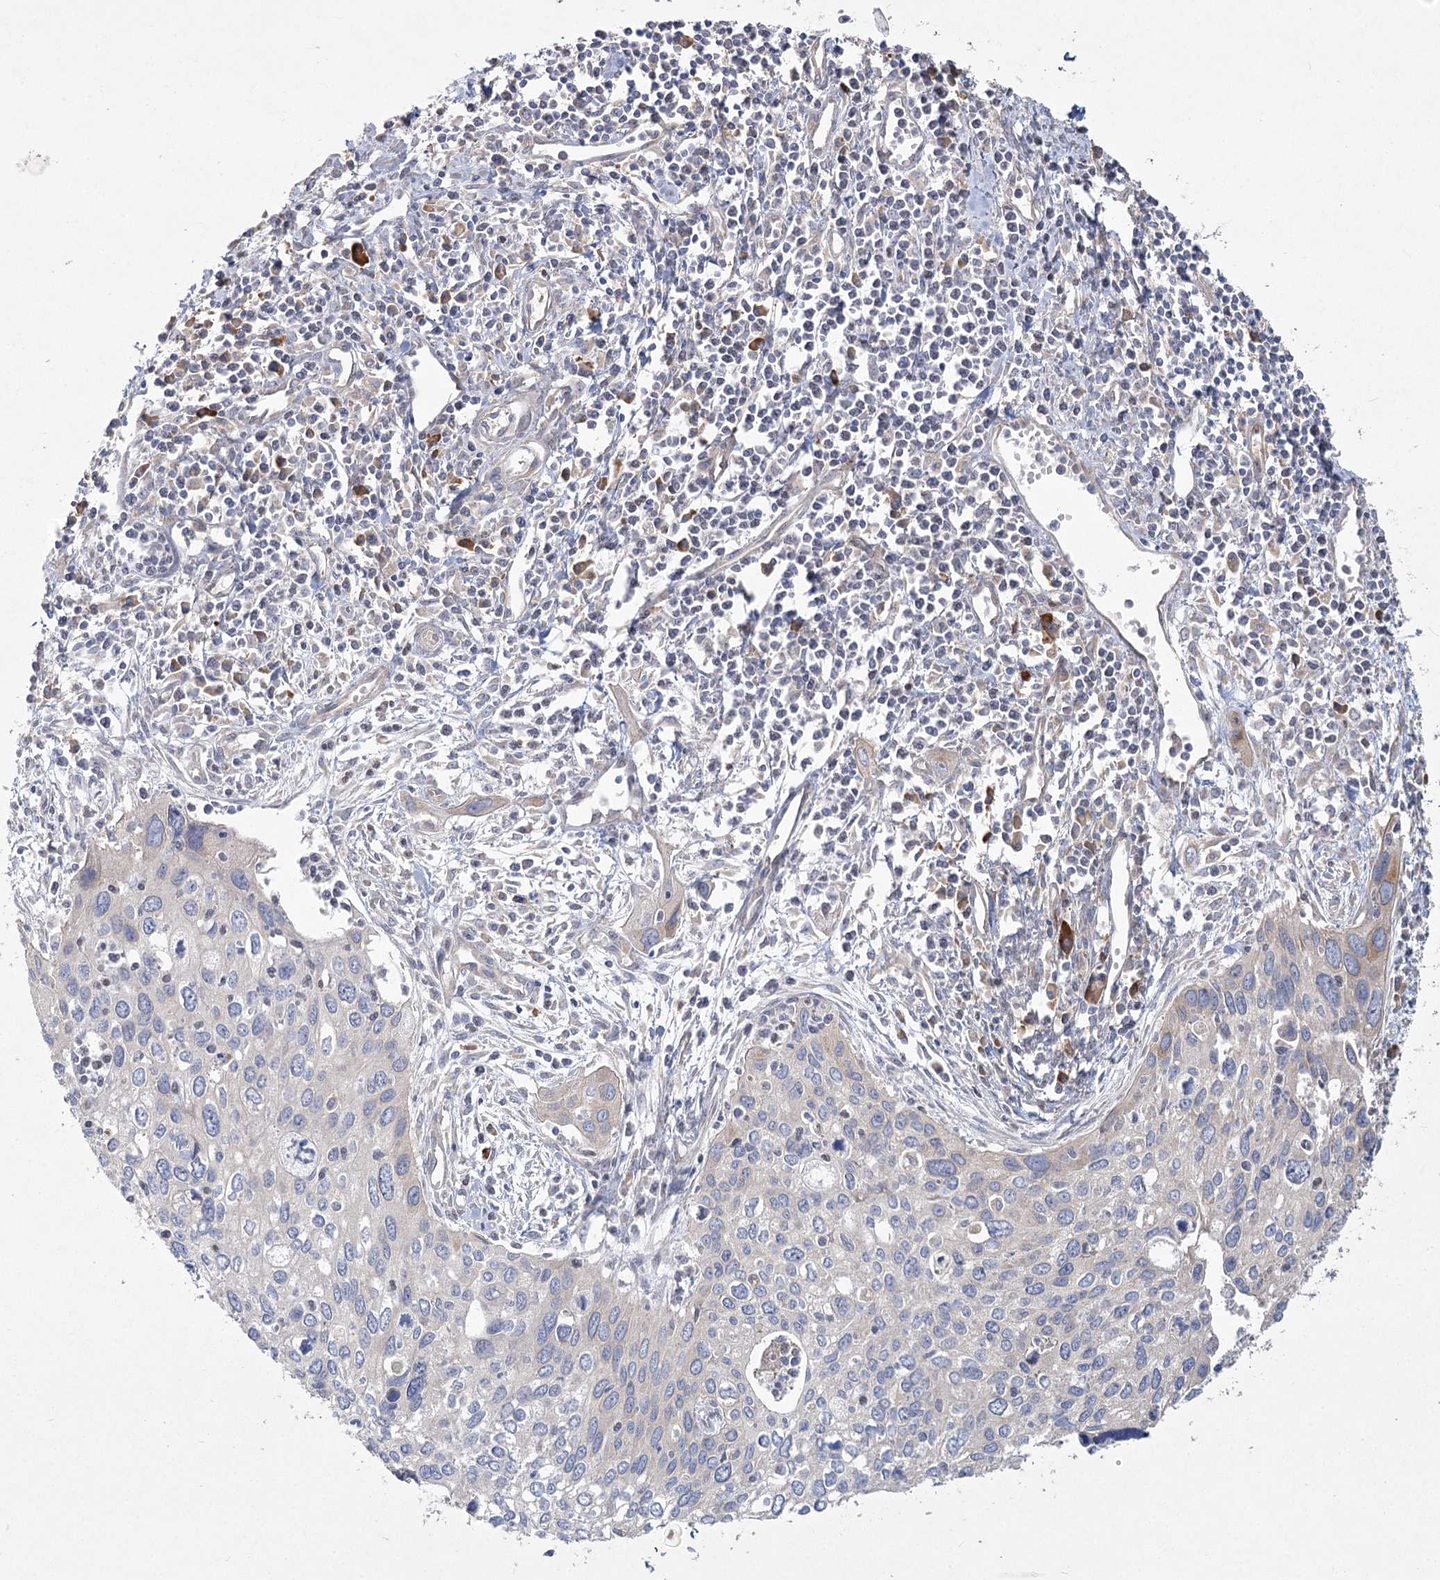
{"staining": {"intensity": "negative", "quantity": "none", "location": "none"}, "tissue": "cervical cancer", "cell_type": "Tumor cells", "image_type": "cancer", "snomed": [{"axis": "morphology", "description": "Squamous cell carcinoma, NOS"}, {"axis": "topography", "description": "Cervix"}], "caption": "High magnification brightfield microscopy of cervical squamous cell carcinoma stained with DAB (brown) and counterstained with hematoxylin (blue): tumor cells show no significant expression. (Brightfield microscopy of DAB (3,3'-diaminobenzidine) IHC at high magnification).", "gene": "CAMTA1", "patient": {"sex": "female", "age": 55}}